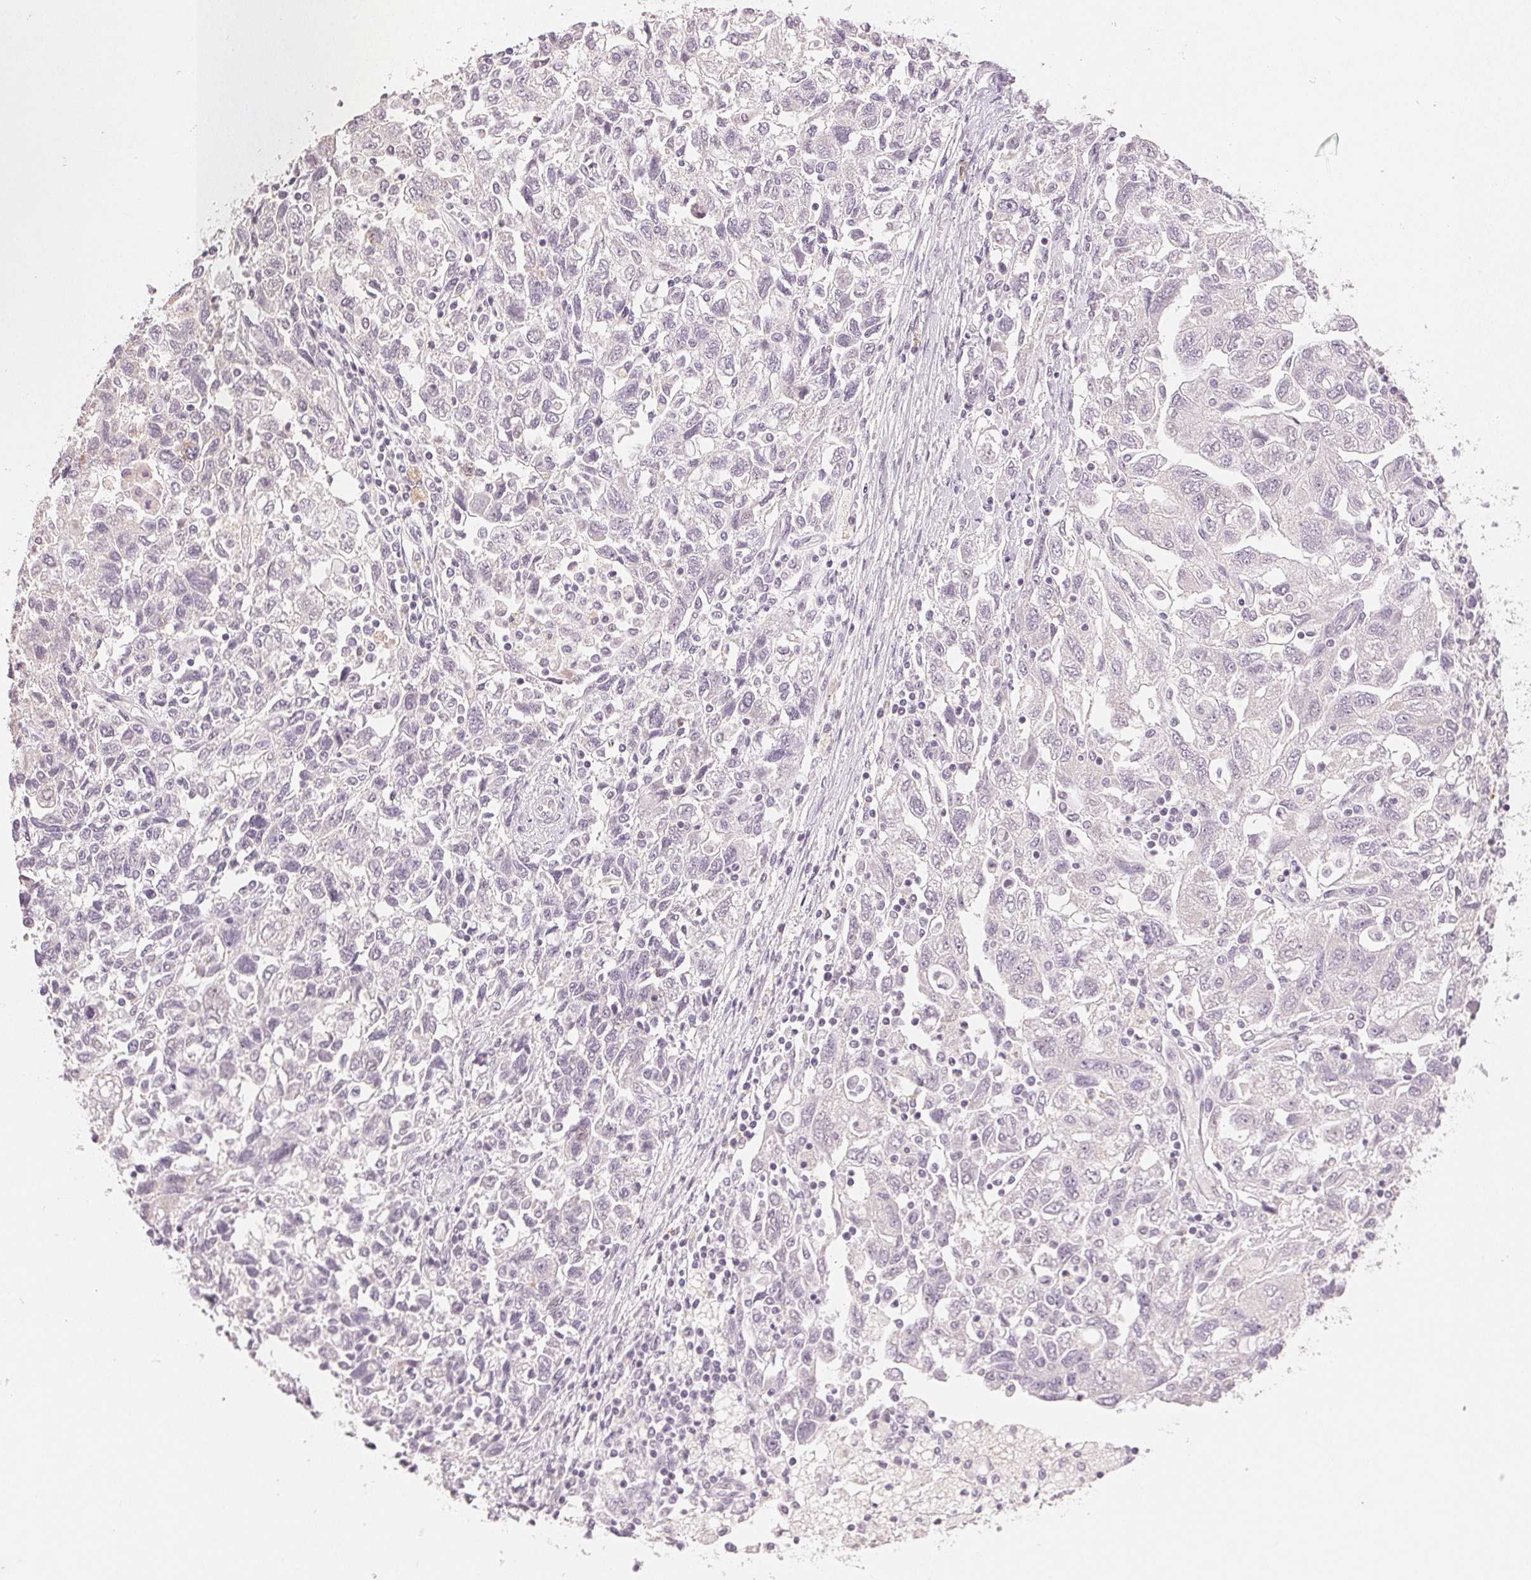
{"staining": {"intensity": "negative", "quantity": "none", "location": "none"}, "tissue": "ovarian cancer", "cell_type": "Tumor cells", "image_type": "cancer", "snomed": [{"axis": "morphology", "description": "Carcinoma, NOS"}, {"axis": "morphology", "description": "Cystadenocarcinoma, serous, NOS"}, {"axis": "topography", "description": "Ovary"}], "caption": "Ovarian cancer was stained to show a protein in brown. There is no significant expression in tumor cells. Nuclei are stained in blue.", "gene": "SMTN", "patient": {"sex": "female", "age": 69}}